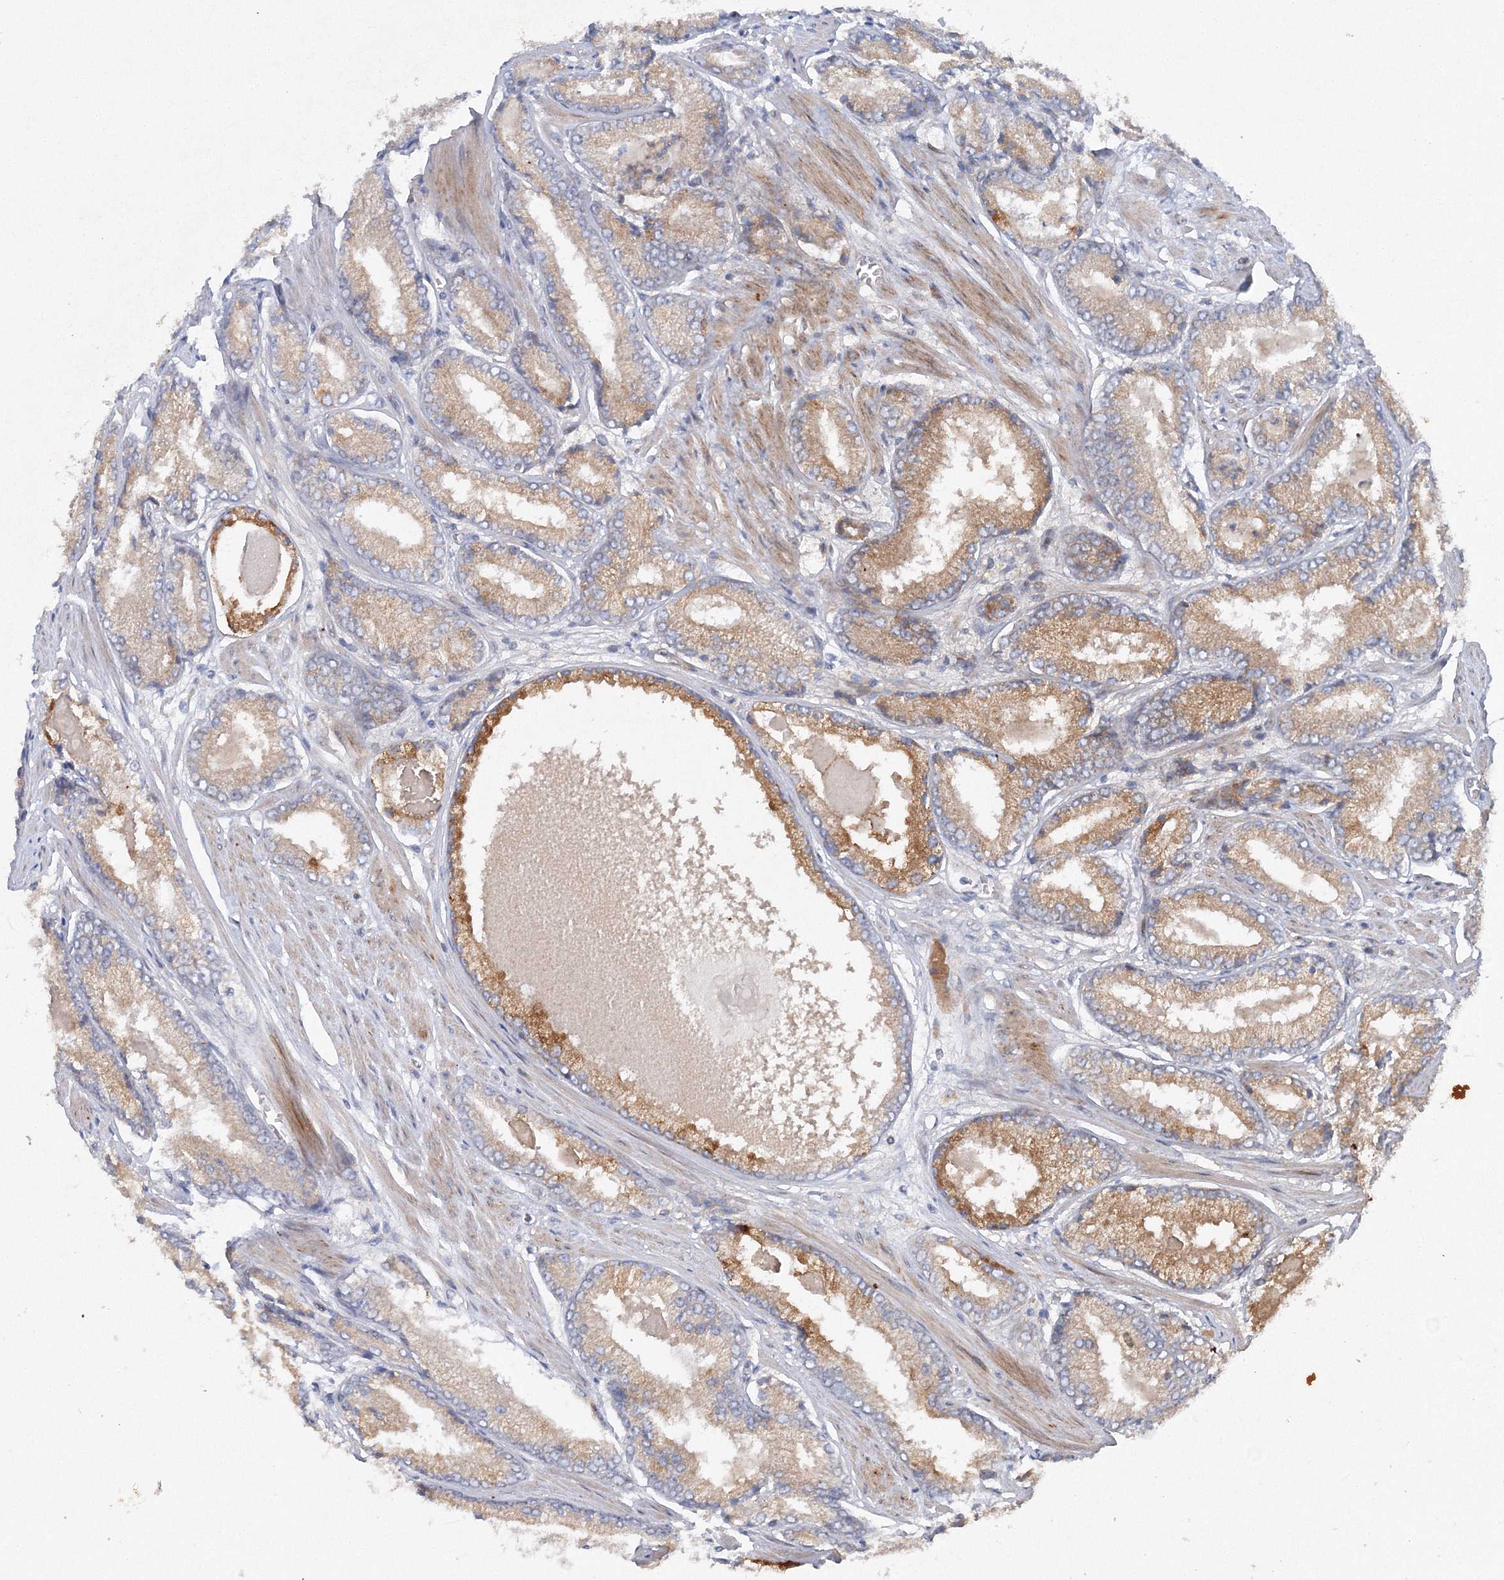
{"staining": {"intensity": "moderate", "quantity": "25%-75%", "location": "cytoplasmic/membranous"}, "tissue": "prostate cancer", "cell_type": "Tumor cells", "image_type": "cancer", "snomed": [{"axis": "morphology", "description": "Adenocarcinoma, Low grade"}, {"axis": "topography", "description": "Prostate"}], "caption": "An image of prostate low-grade adenocarcinoma stained for a protein displays moderate cytoplasmic/membranous brown staining in tumor cells.", "gene": "SLC36A1", "patient": {"sex": "male", "age": 54}}